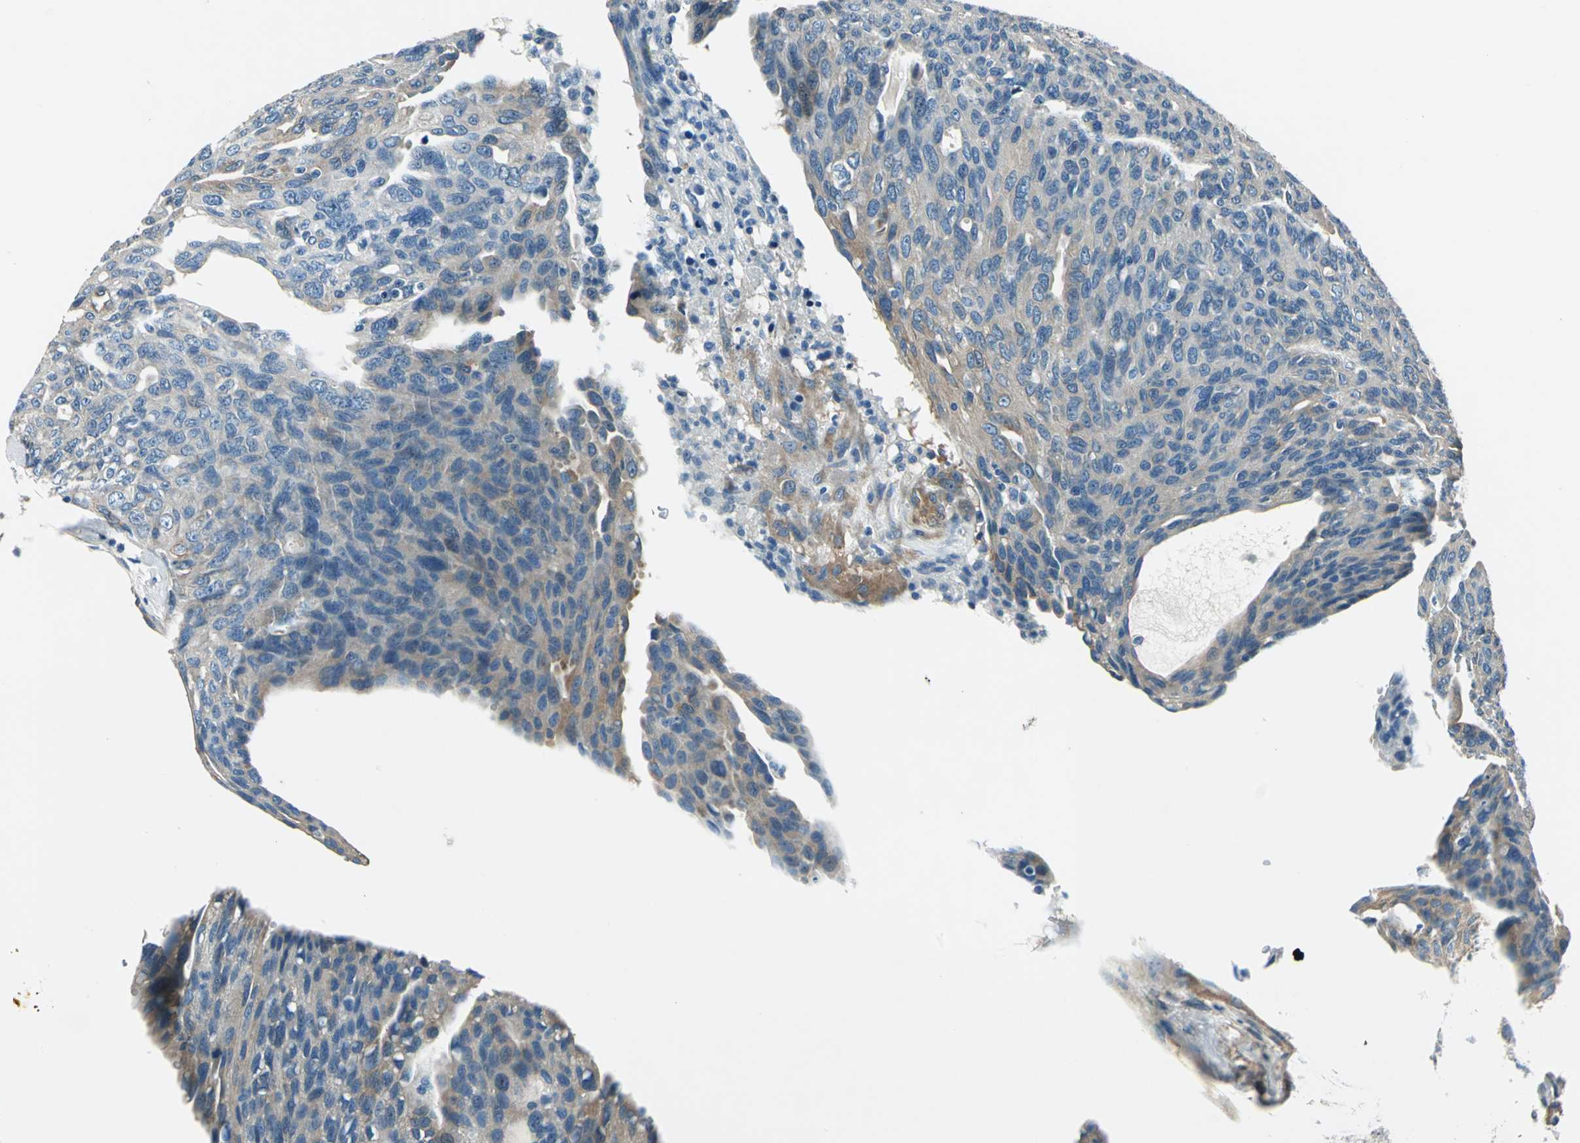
{"staining": {"intensity": "weak", "quantity": "<25%", "location": "cytoplasmic/membranous"}, "tissue": "ovarian cancer", "cell_type": "Tumor cells", "image_type": "cancer", "snomed": [{"axis": "morphology", "description": "Carcinoma, endometroid"}, {"axis": "topography", "description": "Ovary"}], "caption": "Immunohistochemical staining of human ovarian endometroid carcinoma reveals no significant expression in tumor cells.", "gene": "CDC42EP1", "patient": {"sex": "female", "age": 60}}